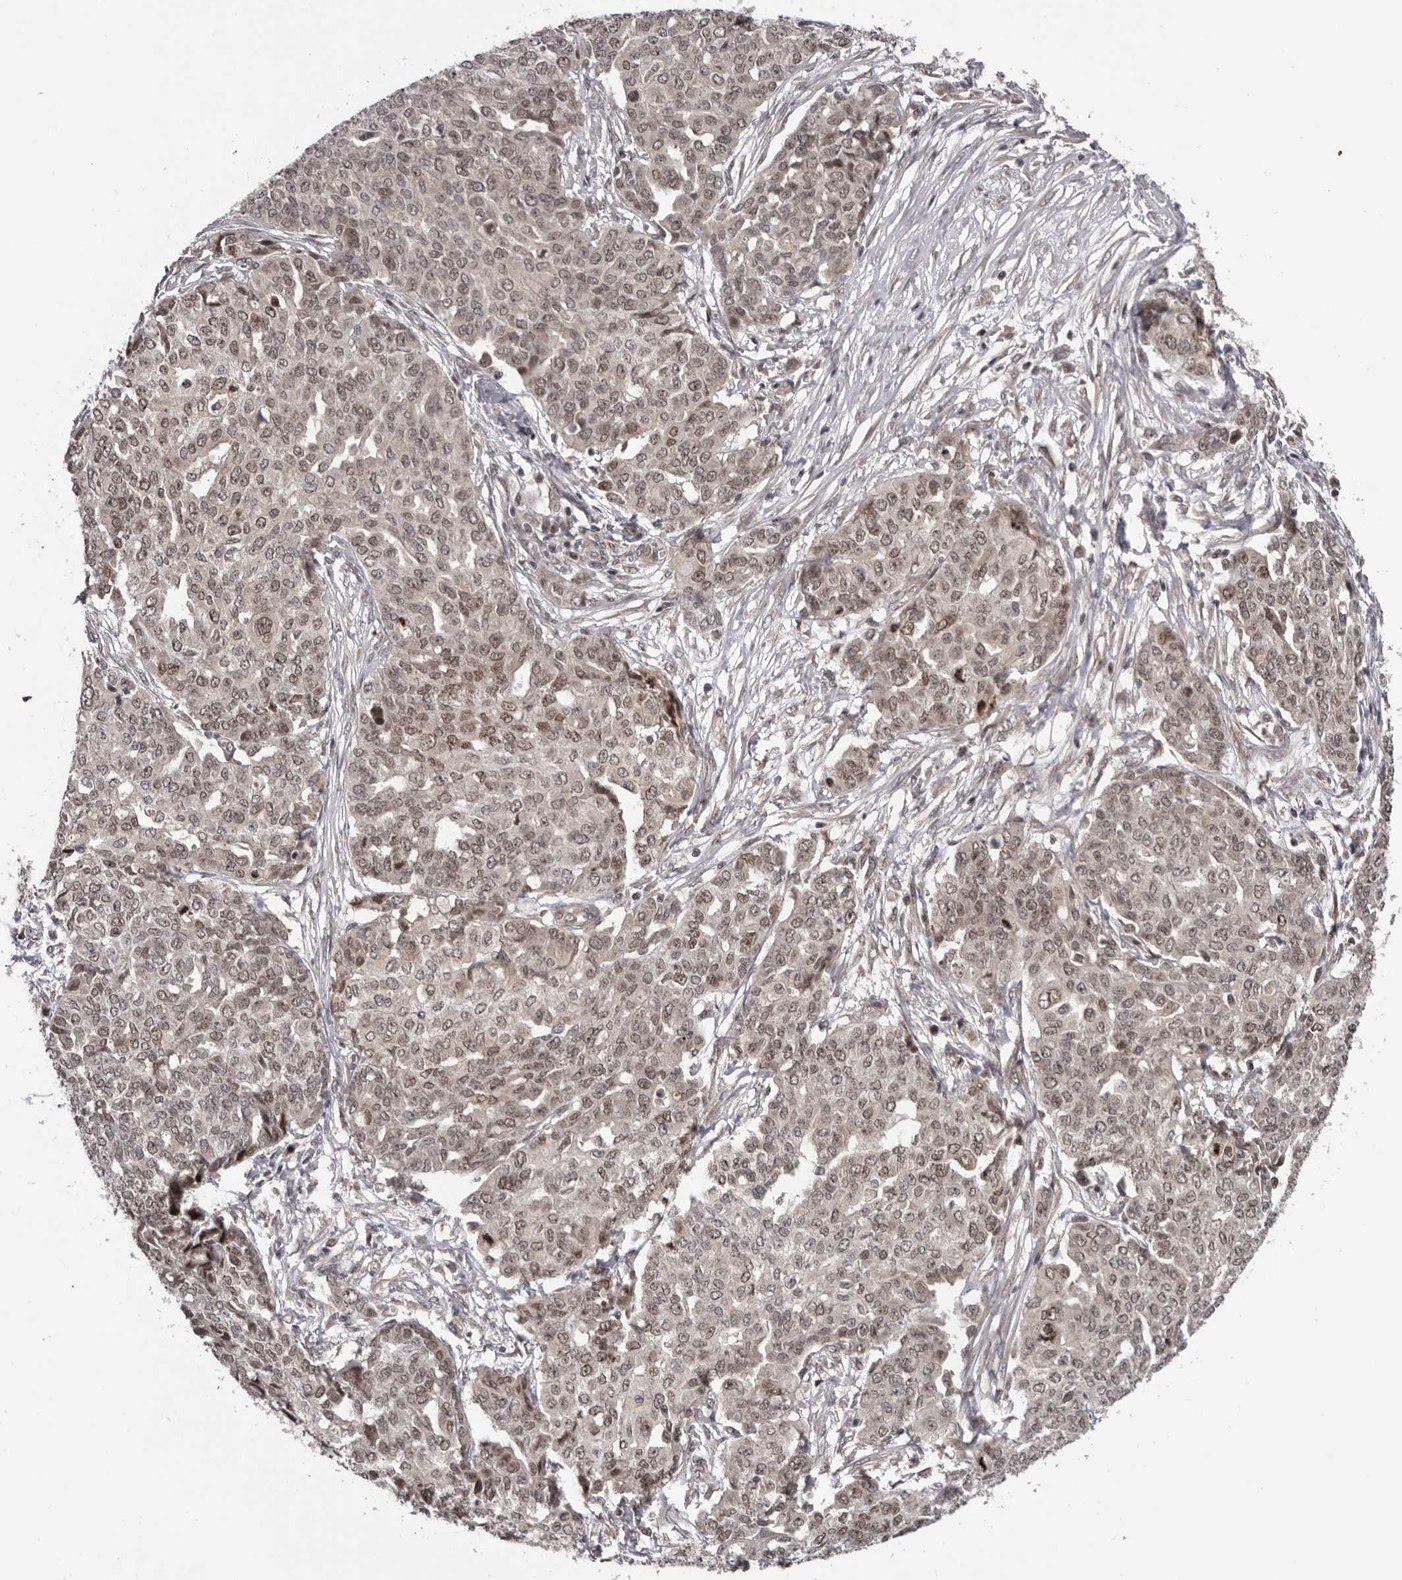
{"staining": {"intensity": "moderate", "quantity": "25%-75%", "location": "nuclear"}, "tissue": "ovarian cancer", "cell_type": "Tumor cells", "image_type": "cancer", "snomed": [{"axis": "morphology", "description": "Cystadenocarcinoma, serous, NOS"}, {"axis": "topography", "description": "Soft tissue"}, {"axis": "topography", "description": "Ovary"}], "caption": "Protein analysis of ovarian serous cystadenocarcinoma tissue shows moderate nuclear positivity in approximately 25%-75% of tumor cells.", "gene": "TBX5", "patient": {"sex": "female", "age": 57}}